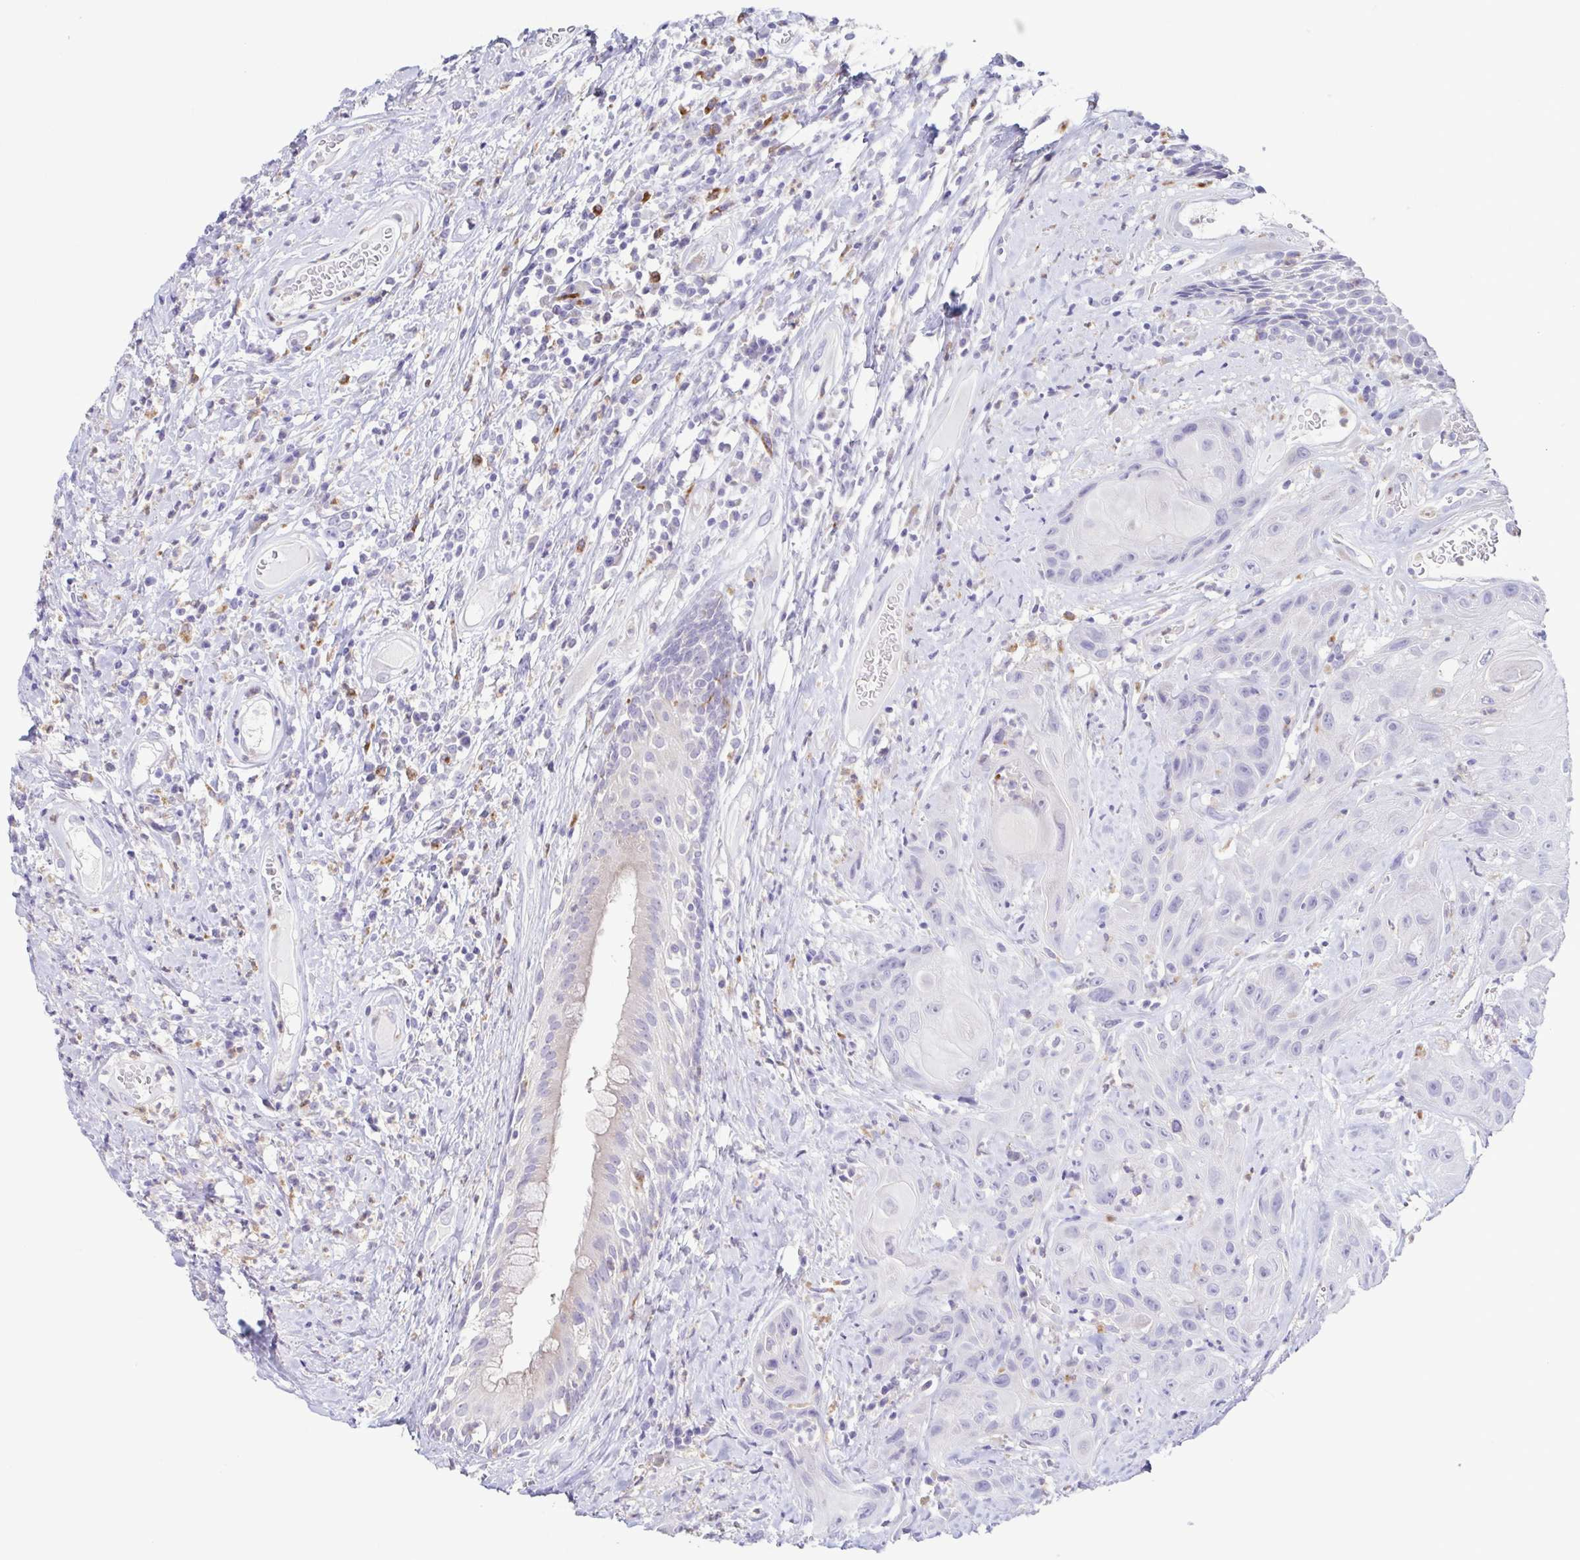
{"staining": {"intensity": "negative", "quantity": "none", "location": "none"}, "tissue": "head and neck cancer", "cell_type": "Tumor cells", "image_type": "cancer", "snomed": [{"axis": "morphology", "description": "Squamous cell carcinoma, NOS"}, {"axis": "topography", "description": "Head-Neck"}], "caption": "Tumor cells show no significant staining in squamous cell carcinoma (head and neck).", "gene": "ATP6V1G2", "patient": {"sex": "male", "age": 57}}